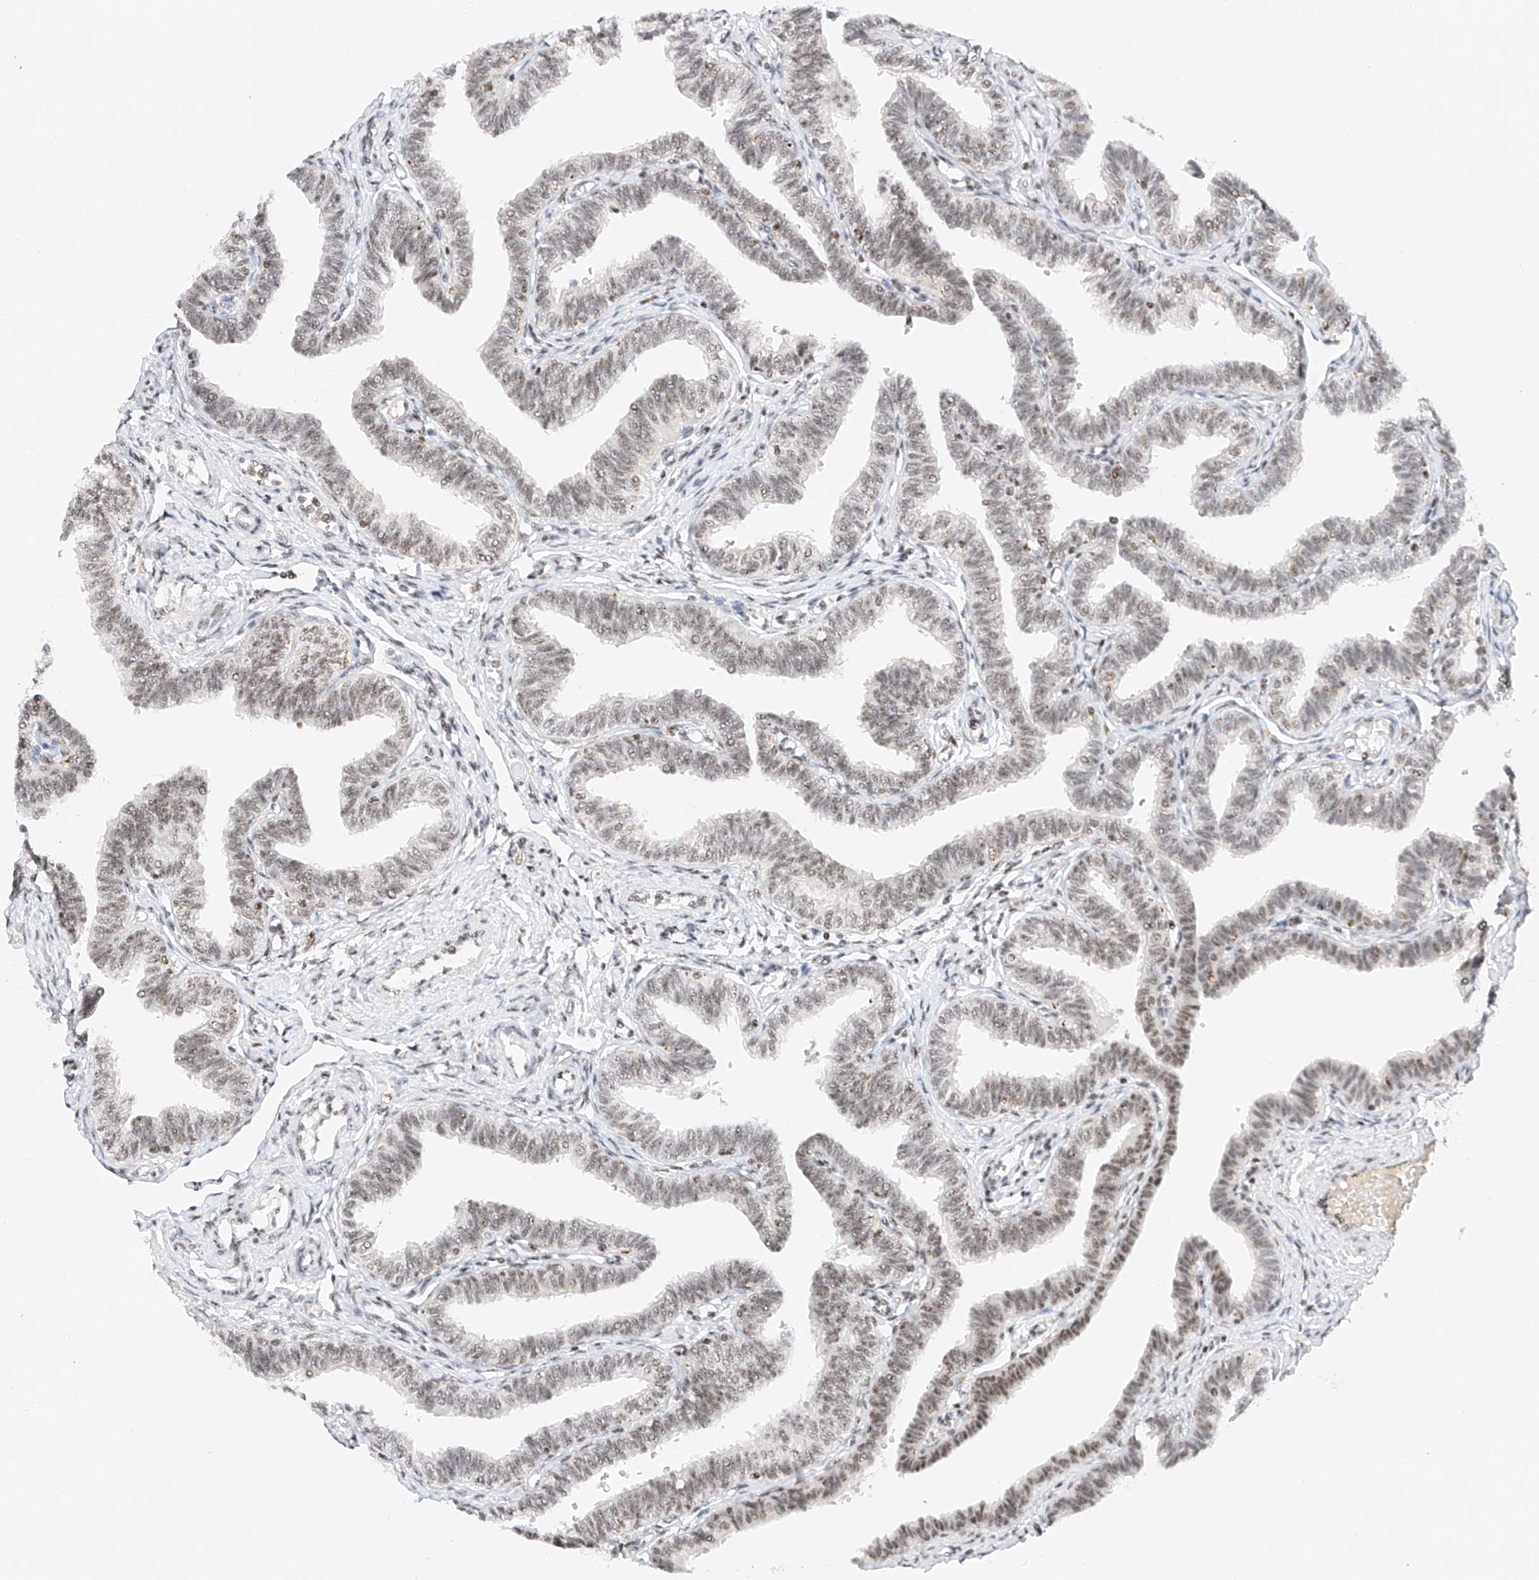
{"staining": {"intensity": "moderate", "quantity": ">75%", "location": "nuclear"}, "tissue": "fallopian tube", "cell_type": "Glandular cells", "image_type": "normal", "snomed": [{"axis": "morphology", "description": "Normal tissue, NOS"}, {"axis": "topography", "description": "Fallopian tube"}, {"axis": "topography", "description": "Ovary"}], "caption": "Protein analysis of normal fallopian tube demonstrates moderate nuclear expression in about >75% of glandular cells.", "gene": "NRF1", "patient": {"sex": "female", "age": 23}}